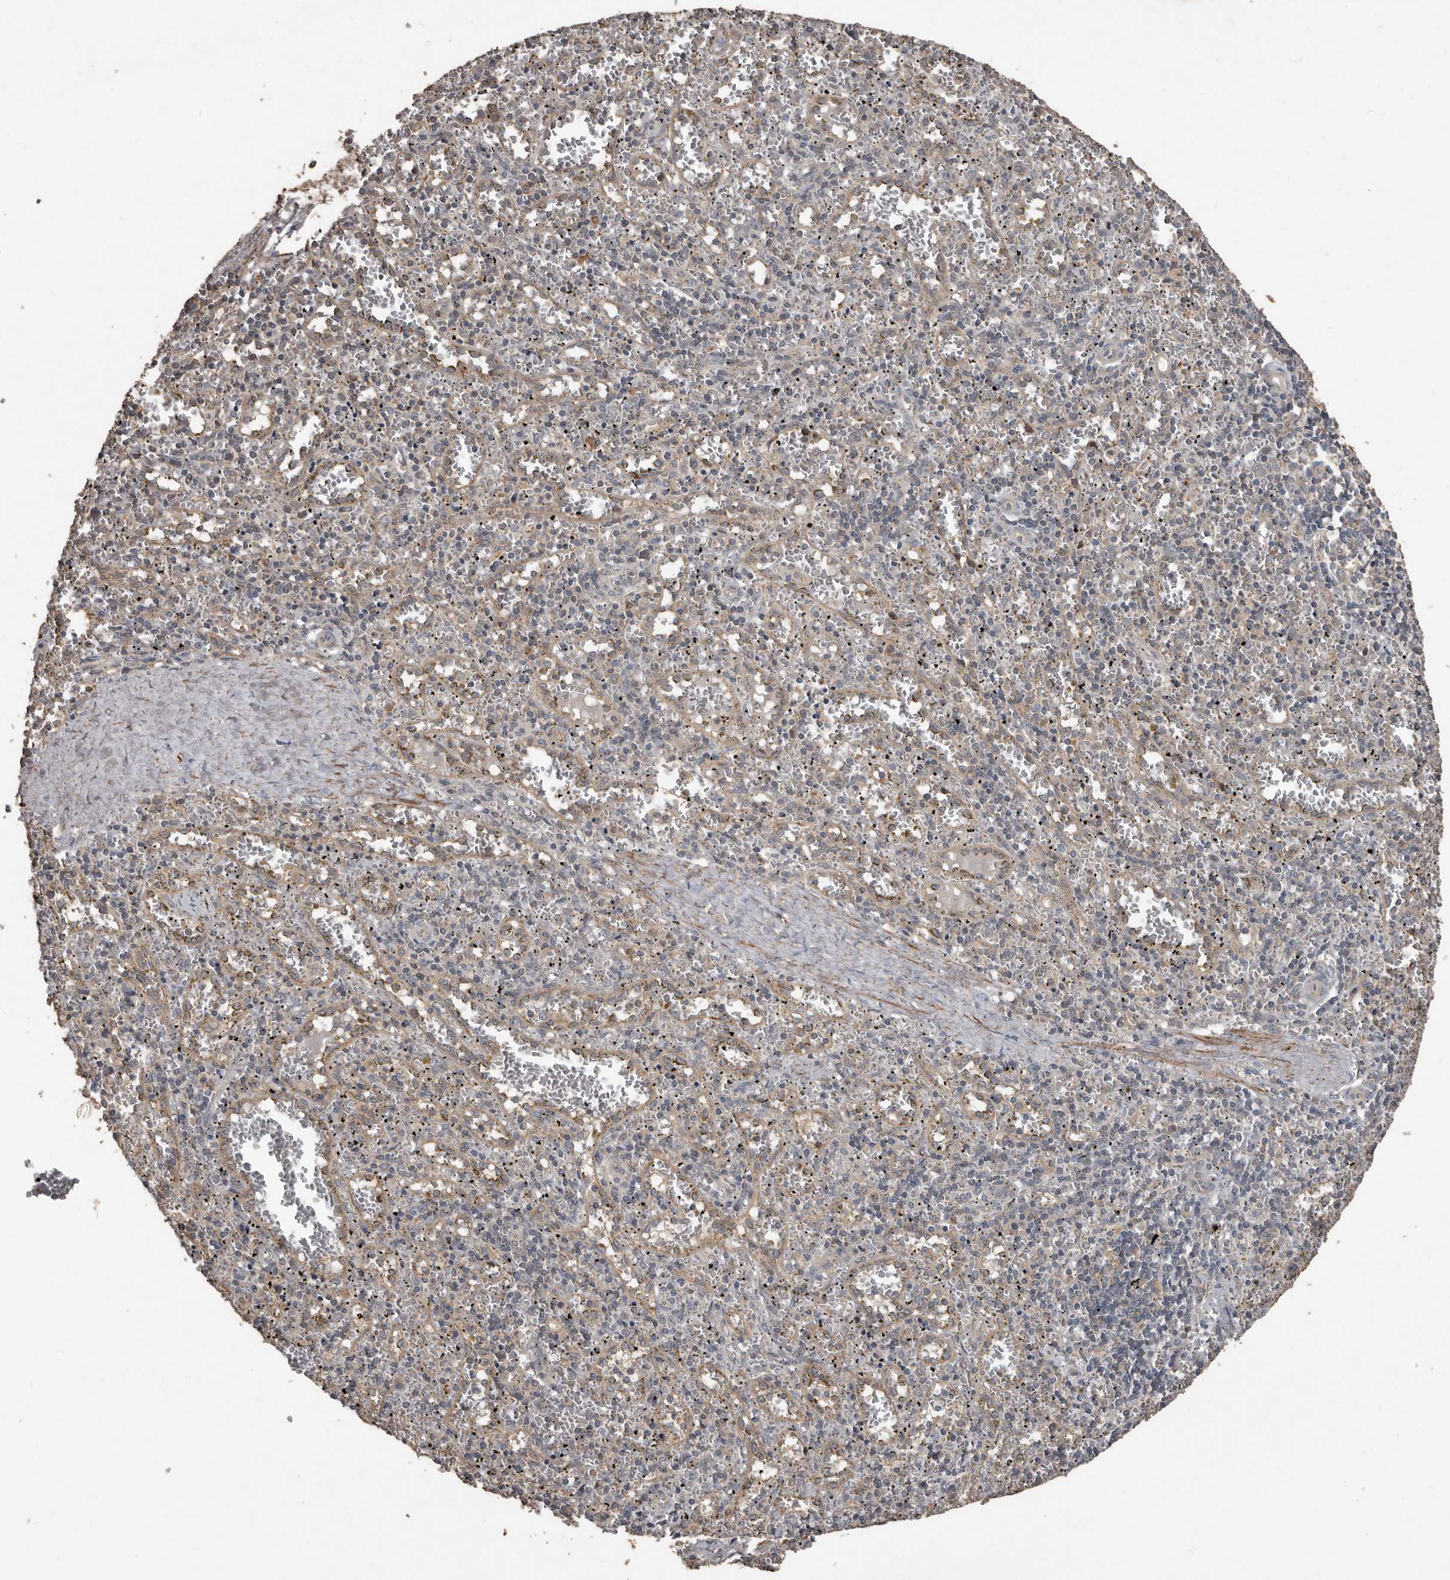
{"staining": {"intensity": "moderate", "quantity": "<25%", "location": "cytoplasmic/membranous"}, "tissue": "spleen", "cell_type": "Cells in red pulp", "image_type": "normal", "snomed": [{"axis": "morphology", "description": "Normal tissue, NOS"}, {"axis": "topography", "description": "Spleen"}], "caption": "A brown stain labels moderate cytoplasmic/membranous expression of a protein in cells in red pulp of unremarkable spleen.", "gene": "BAMBI", "patient": {"sex": "male", "age": 11}}